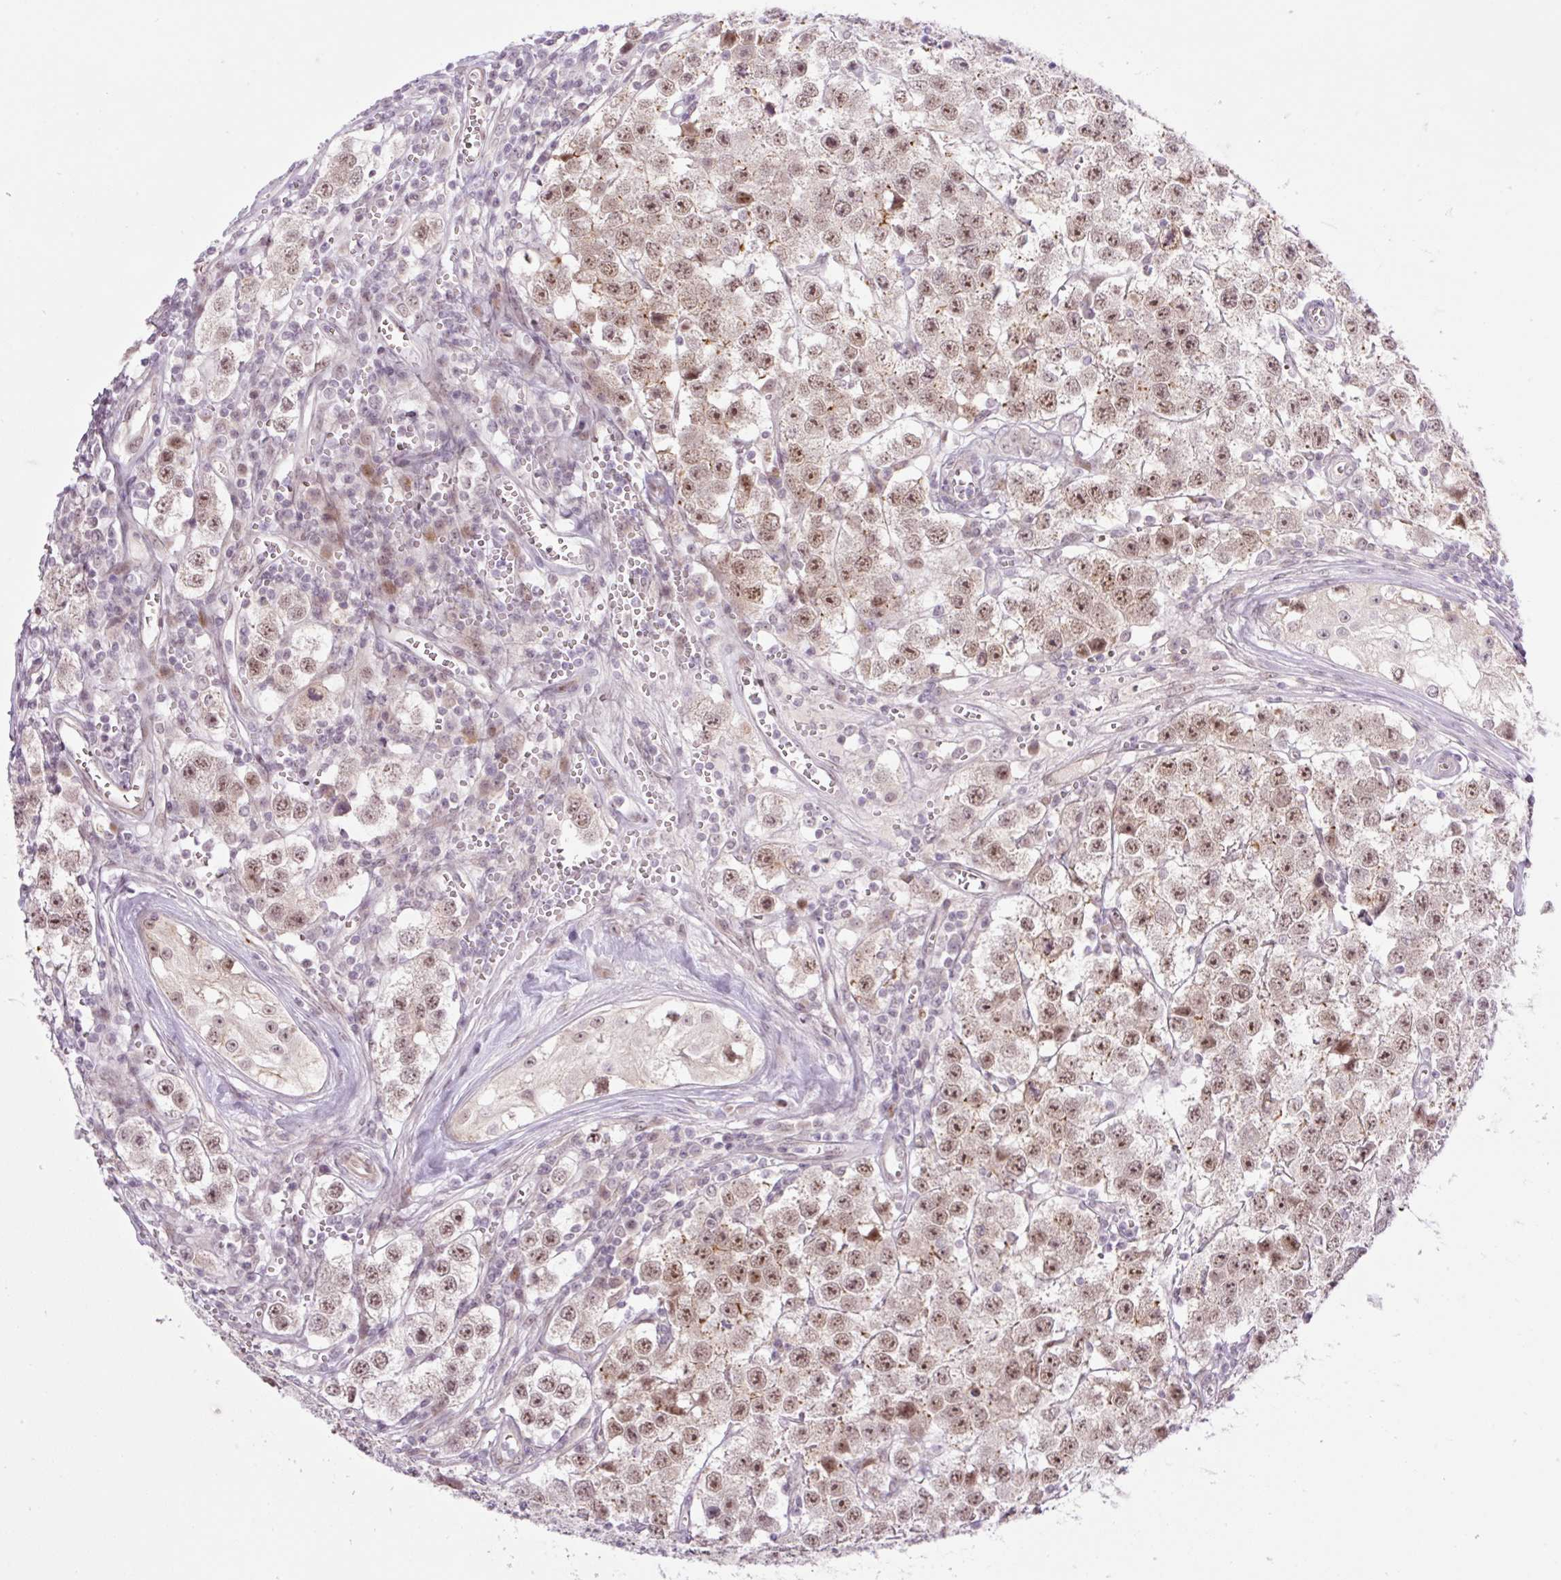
{"staining": {"intensity": "moderate", "quantity": ">75%", "location": "nuclear"}, "tissue": "testis cancer", "cell_type": "Tumor cells", "image_type": "cancer", "snomed": [{"axis": "morphology", "description": "Seminoma, NOS"}, {"axis": "topography", "description": "Testis"}], "caption": "This histopathology image reveals IHC staining of human testis cancer (seminoma), with medium moderate nuclear staining in approximately >75% of tumor cells.", "gene": "ICE1", "patient": {"sex": "male", "age": 34}}